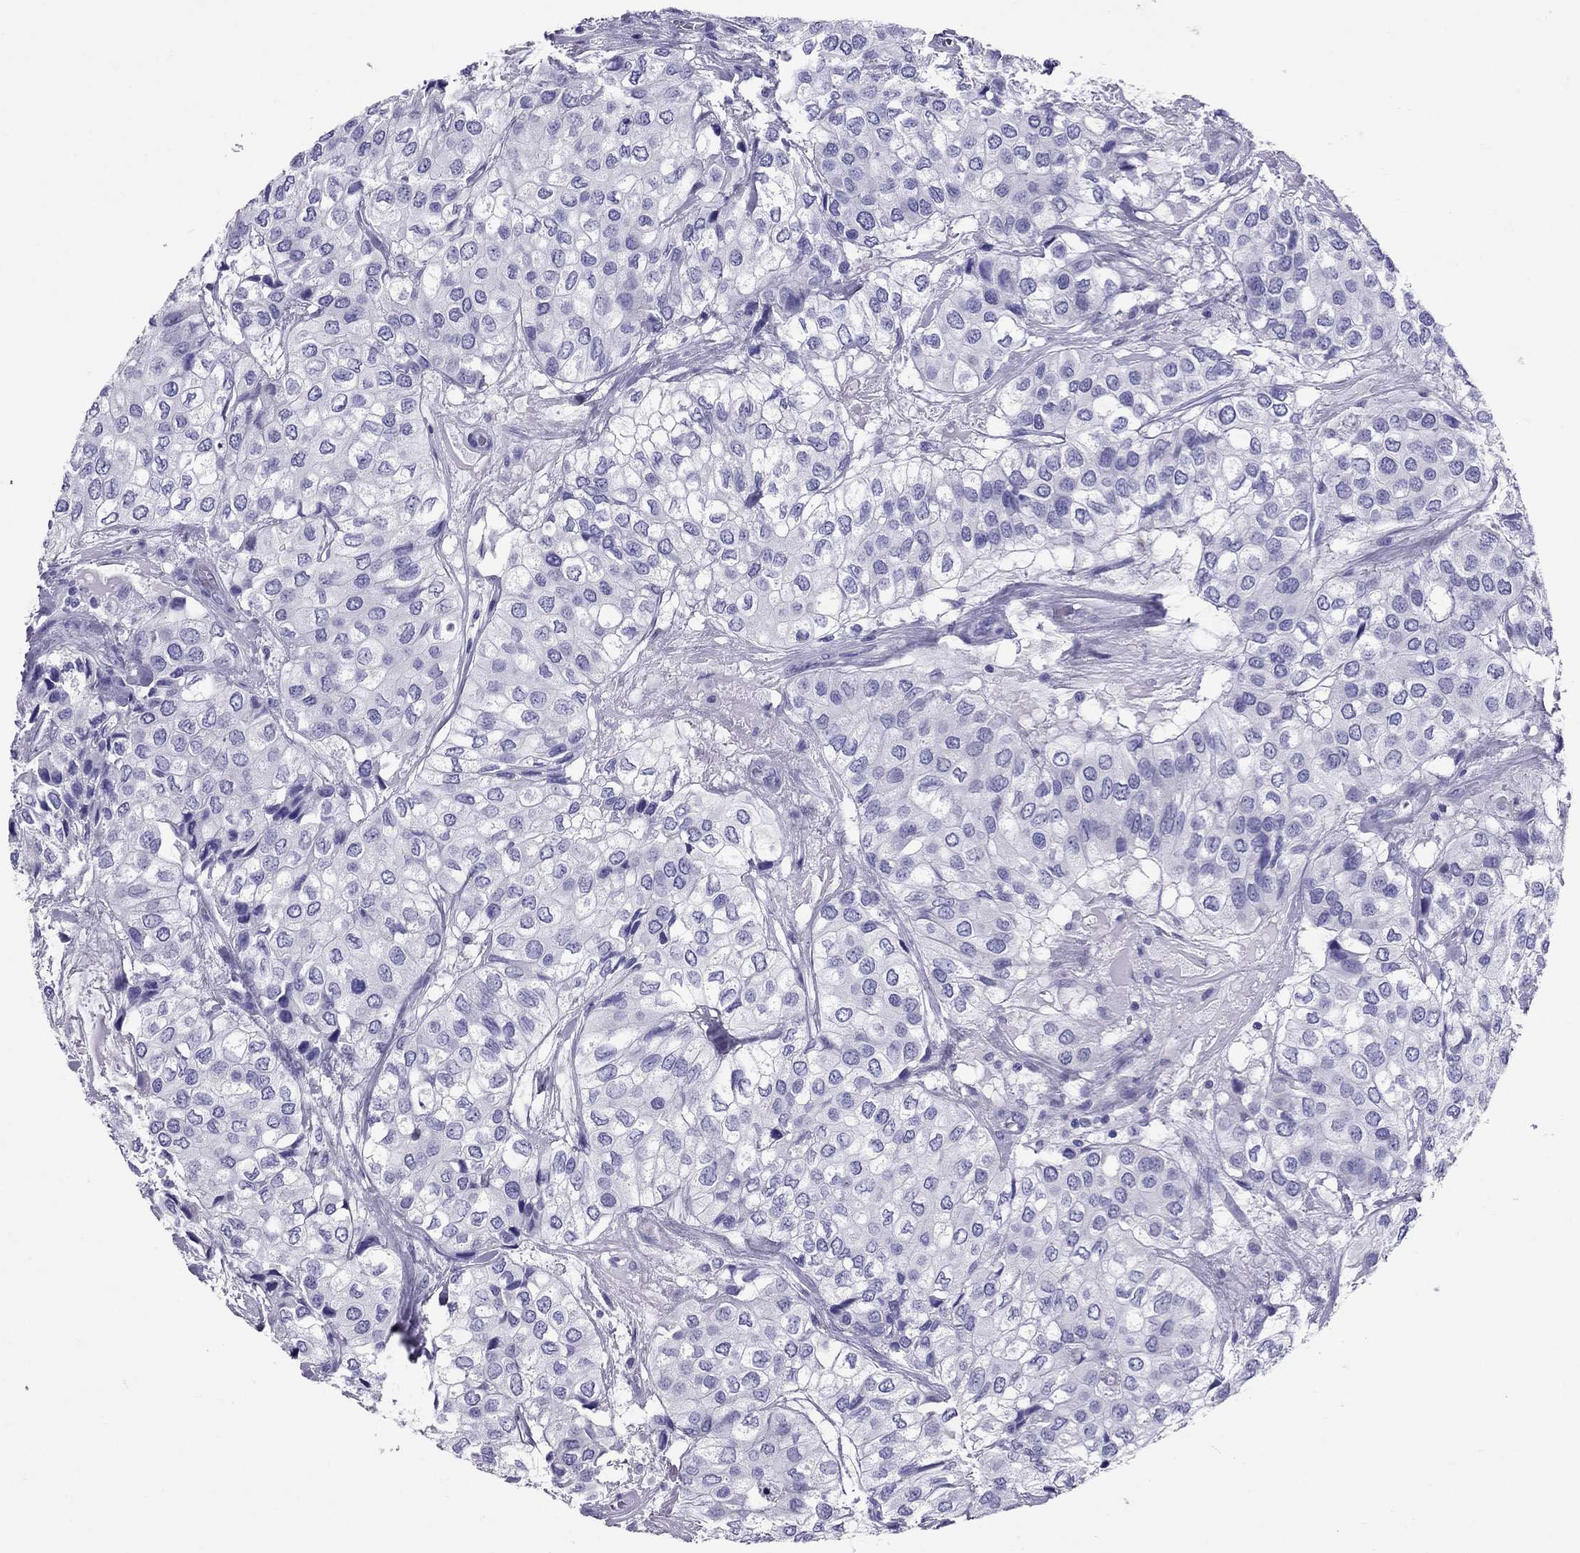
{"staining": {"intensity": "negative", "quantity": "none", "location": "none"}, "tissue": "urothelial cancer", "cell_type": "Tumor cells", "image_type": "cancer", "snomed": [{"axis": "morphology", "description": "Urothelial carcinoma, High grade"}, {"axis": "topography", "description": "Urinary bladder"}], "caption": "Immunohistochemistry of high-grade urothelial carcinoma demonstrates no expression in tumor cells. (DAB (3,3'-diaminobenzidine) immunohistochemistry (IHC) visualized using brightfield microscopy, high magnification).", "gene": "AVPR1B", "patient": {"sex": "male", "age": 73}}